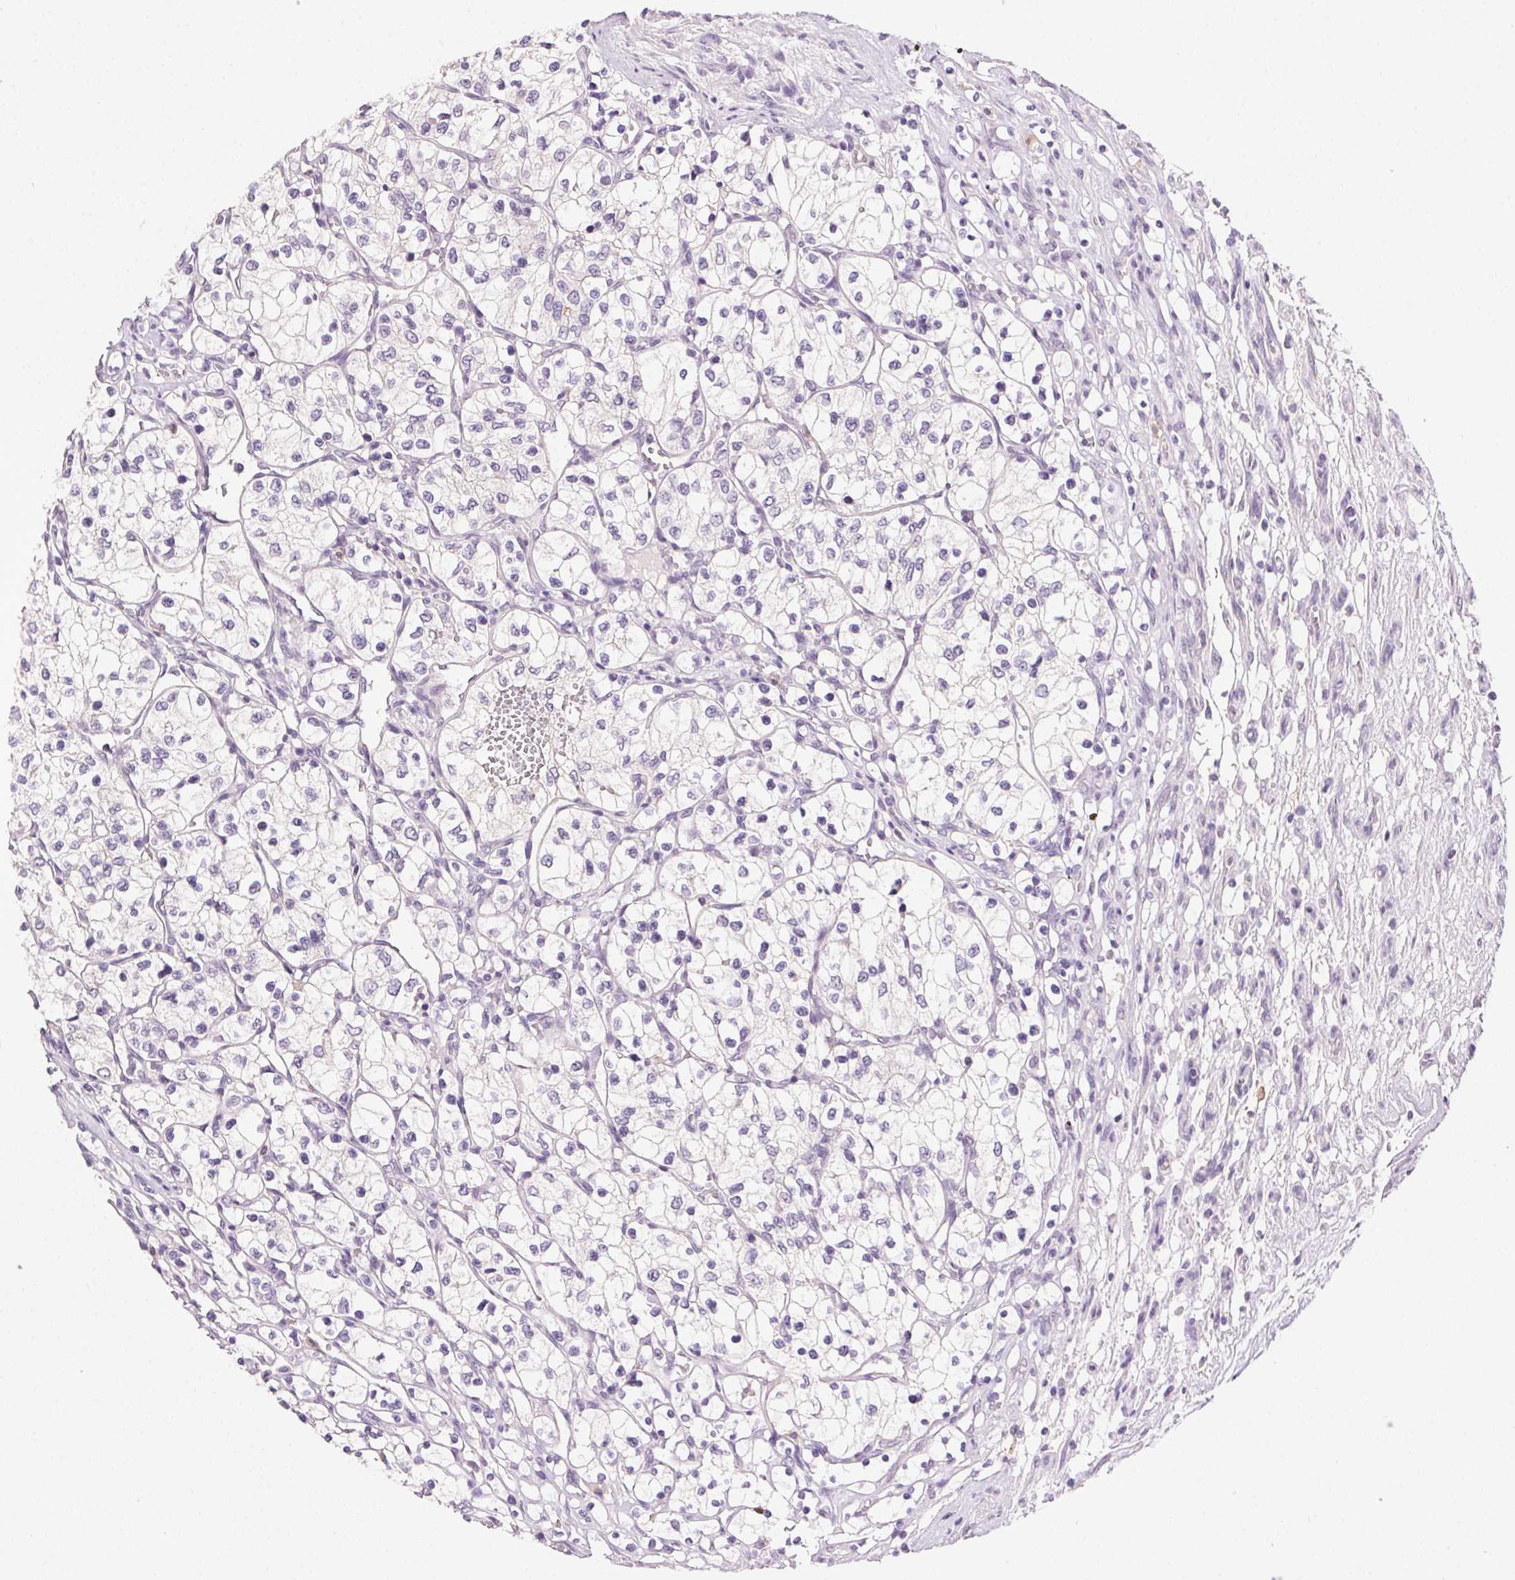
{"staining": {"intensity": "negative", "quantity": "none", "location": "none"}, "tissue": "renal cancer", "cell_type": "Tumor cells", "image_type": "cancer", "snomed": [{"axis": "morphology", "description": "Adenocarcinoma, NOS"}, {"axis": "topography", "description": "Kidney"}], "caption": "Protein analysis of renal adenocarcinoma exhibits no significant positivity in tumor cells.", "gene": "AKAP5", "patient": {"sex": "female", "age": 69}}